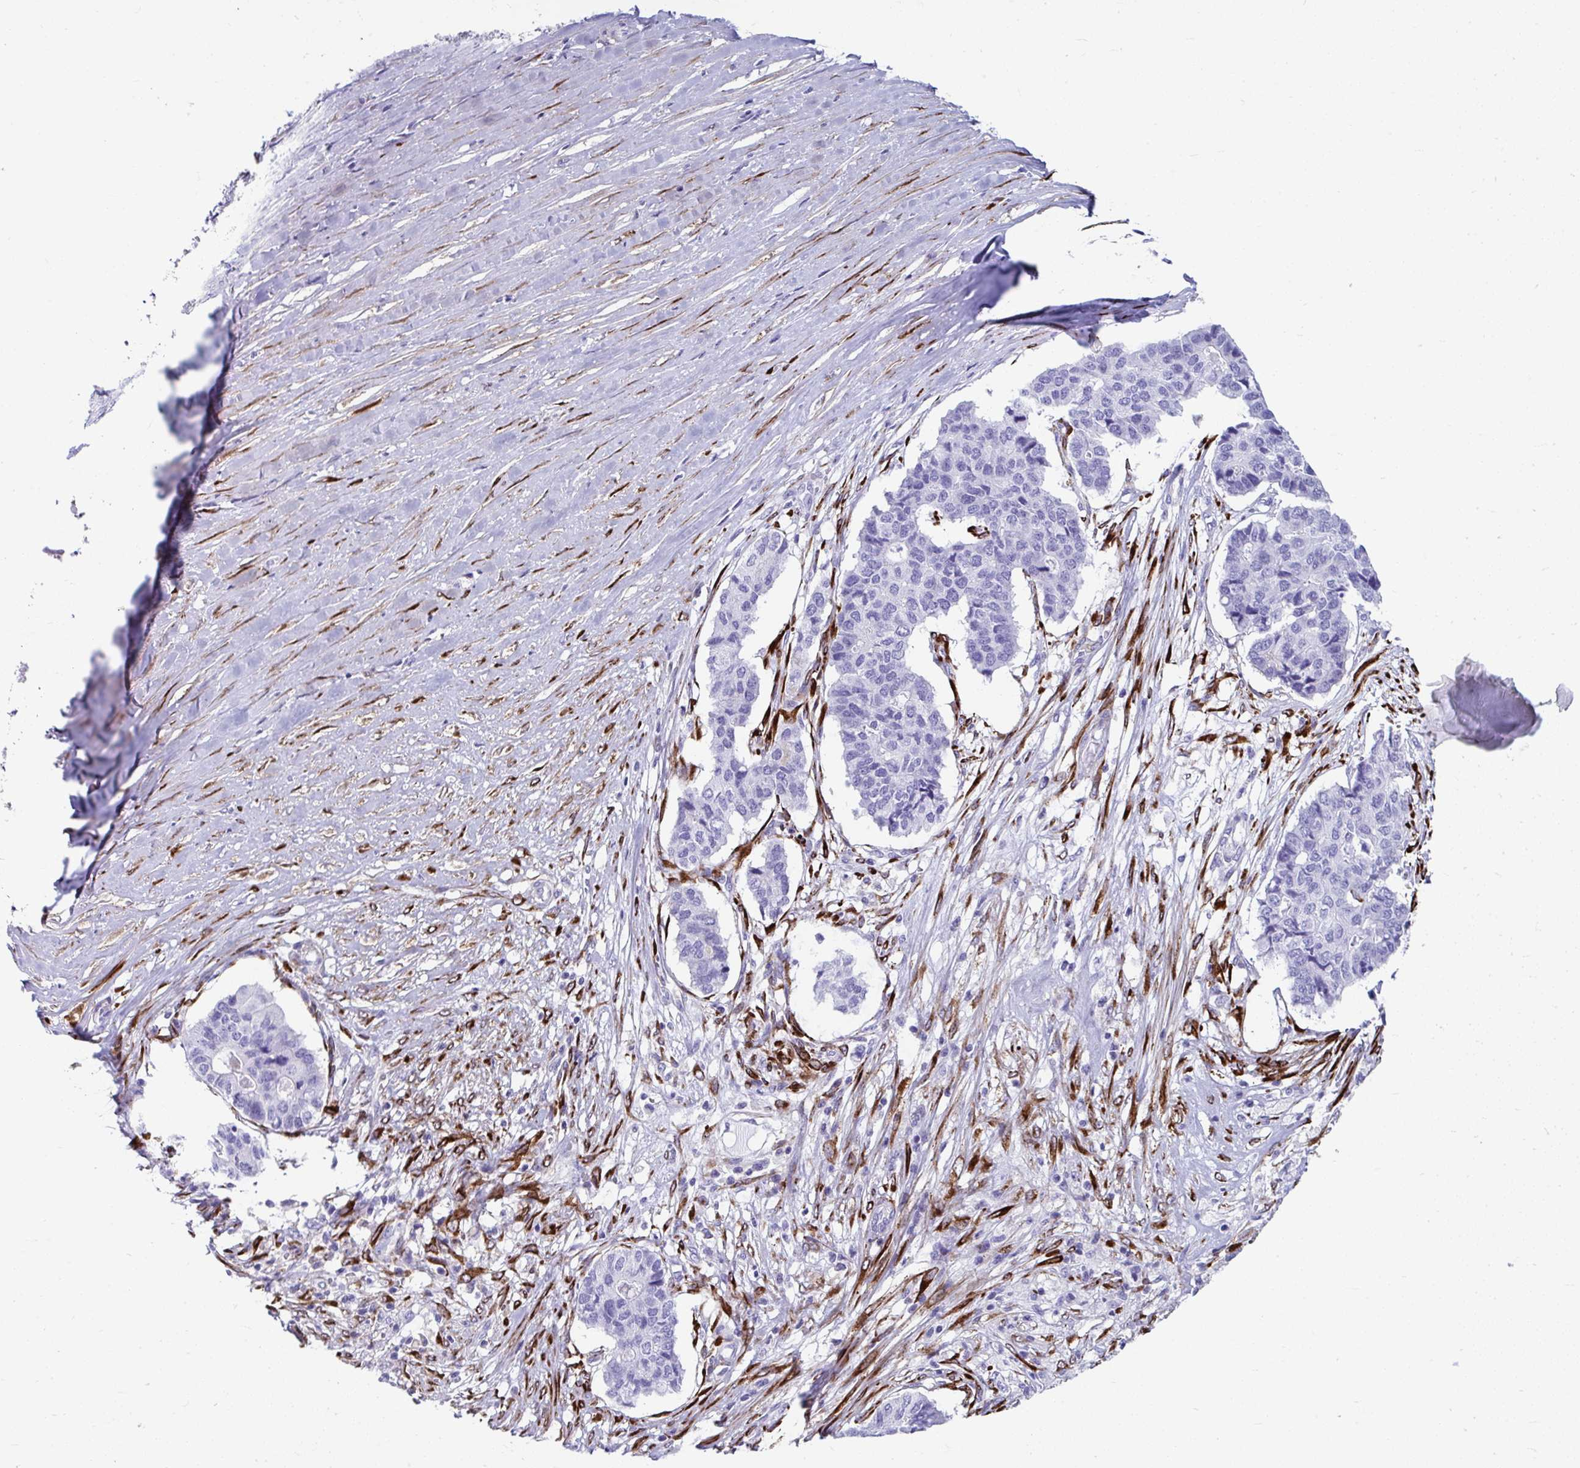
{"staining": {"intensity": "negative", "quantity": "none", "location": "none"}, "tissue": "pancreatic cancer", "cell_type": "Tumor cells", "image_type": "cancer", "snomed": [{"axis": "morphology", "description": "Adenocarcinoma, NOS"}, {"axis": "topography", "description": "Pancreas"}], "caption": "This is an immunohistochemistry photomicrograph of pancreatic cancer. There is no expression in tumor cells.", "gene": "GRXCR2", "patient": {"sex": "male", "age": 50}}